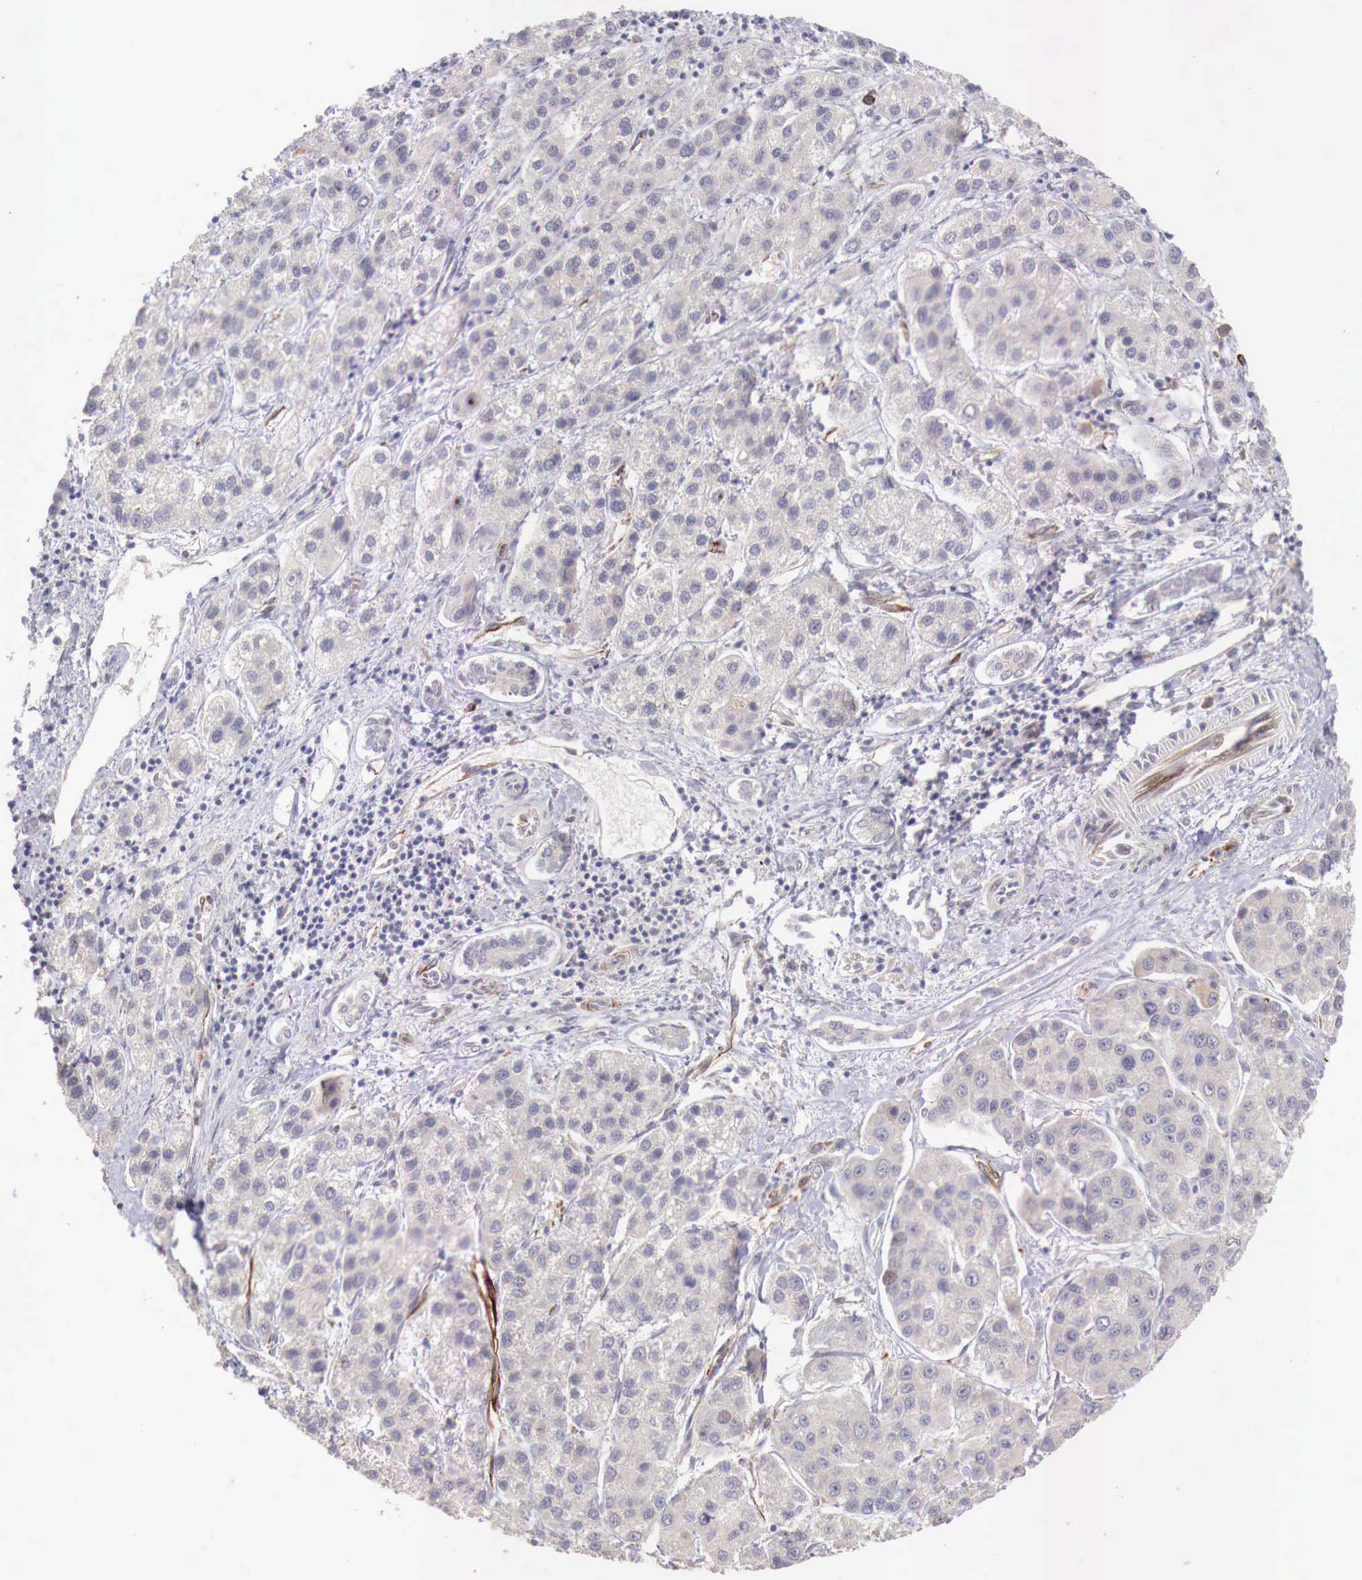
{"staining": {"intensity": "negative", "quantity": "none", "location": "none"}, "tissue": "liver cancer", "cell_type": "Tumor cells", "image_type": "cancer", "snomed": [{"axis": "morphology", "description": "Carcinoma, Hepatocellular, NOS"}, {"axis": "topography", "description": "Liver"}], "caption": "The histopathology image exhibits no significant staining in tumor cells of liver hepatocellular carcinoma.", "gene": "WT1", "patient": {"sex": "female", "age": 85}}